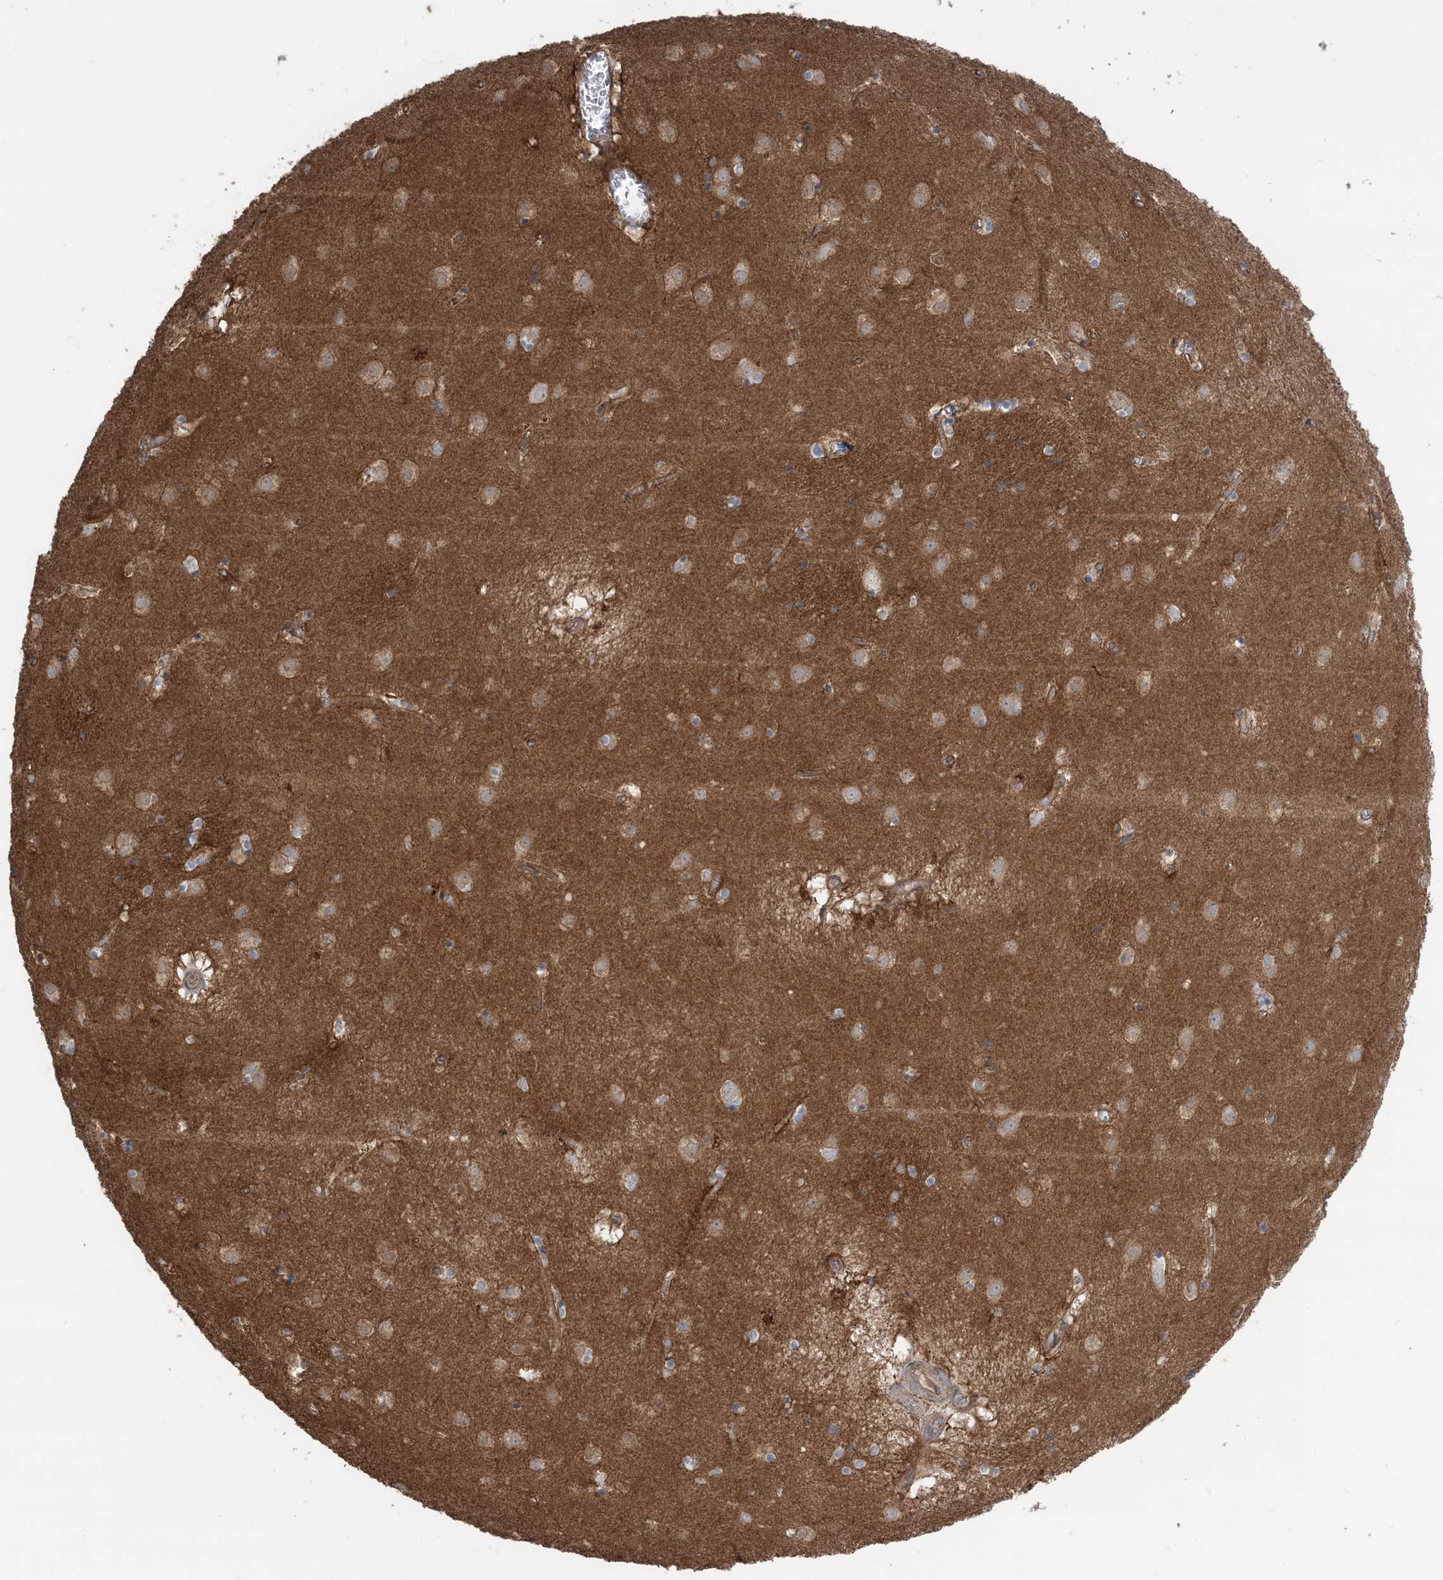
{"staining": {"intensity": "moderate", "quantity": "<25%", "location": "cytoplasmic/membranous"}, "tissue": "caudate", "cell_type": "Glial cells", "image_type": "normal", "snomed": [{"axis": "morphology", "description": "Normal tissue, NOS"}, {"axis": "topography", "description": "Lateral ventricle wall"}], "caption": "Glial cells display moderate cytoplasmic/membranous staining in approximately <25% of cells in normal caudate. The protein of interest is stained brown, and the nuclei are stained in blue (DAB IHC with brightfield microscopy, high magnification).", "gene": "CCNY", "patient": {"sex": "male", "age": 70}}